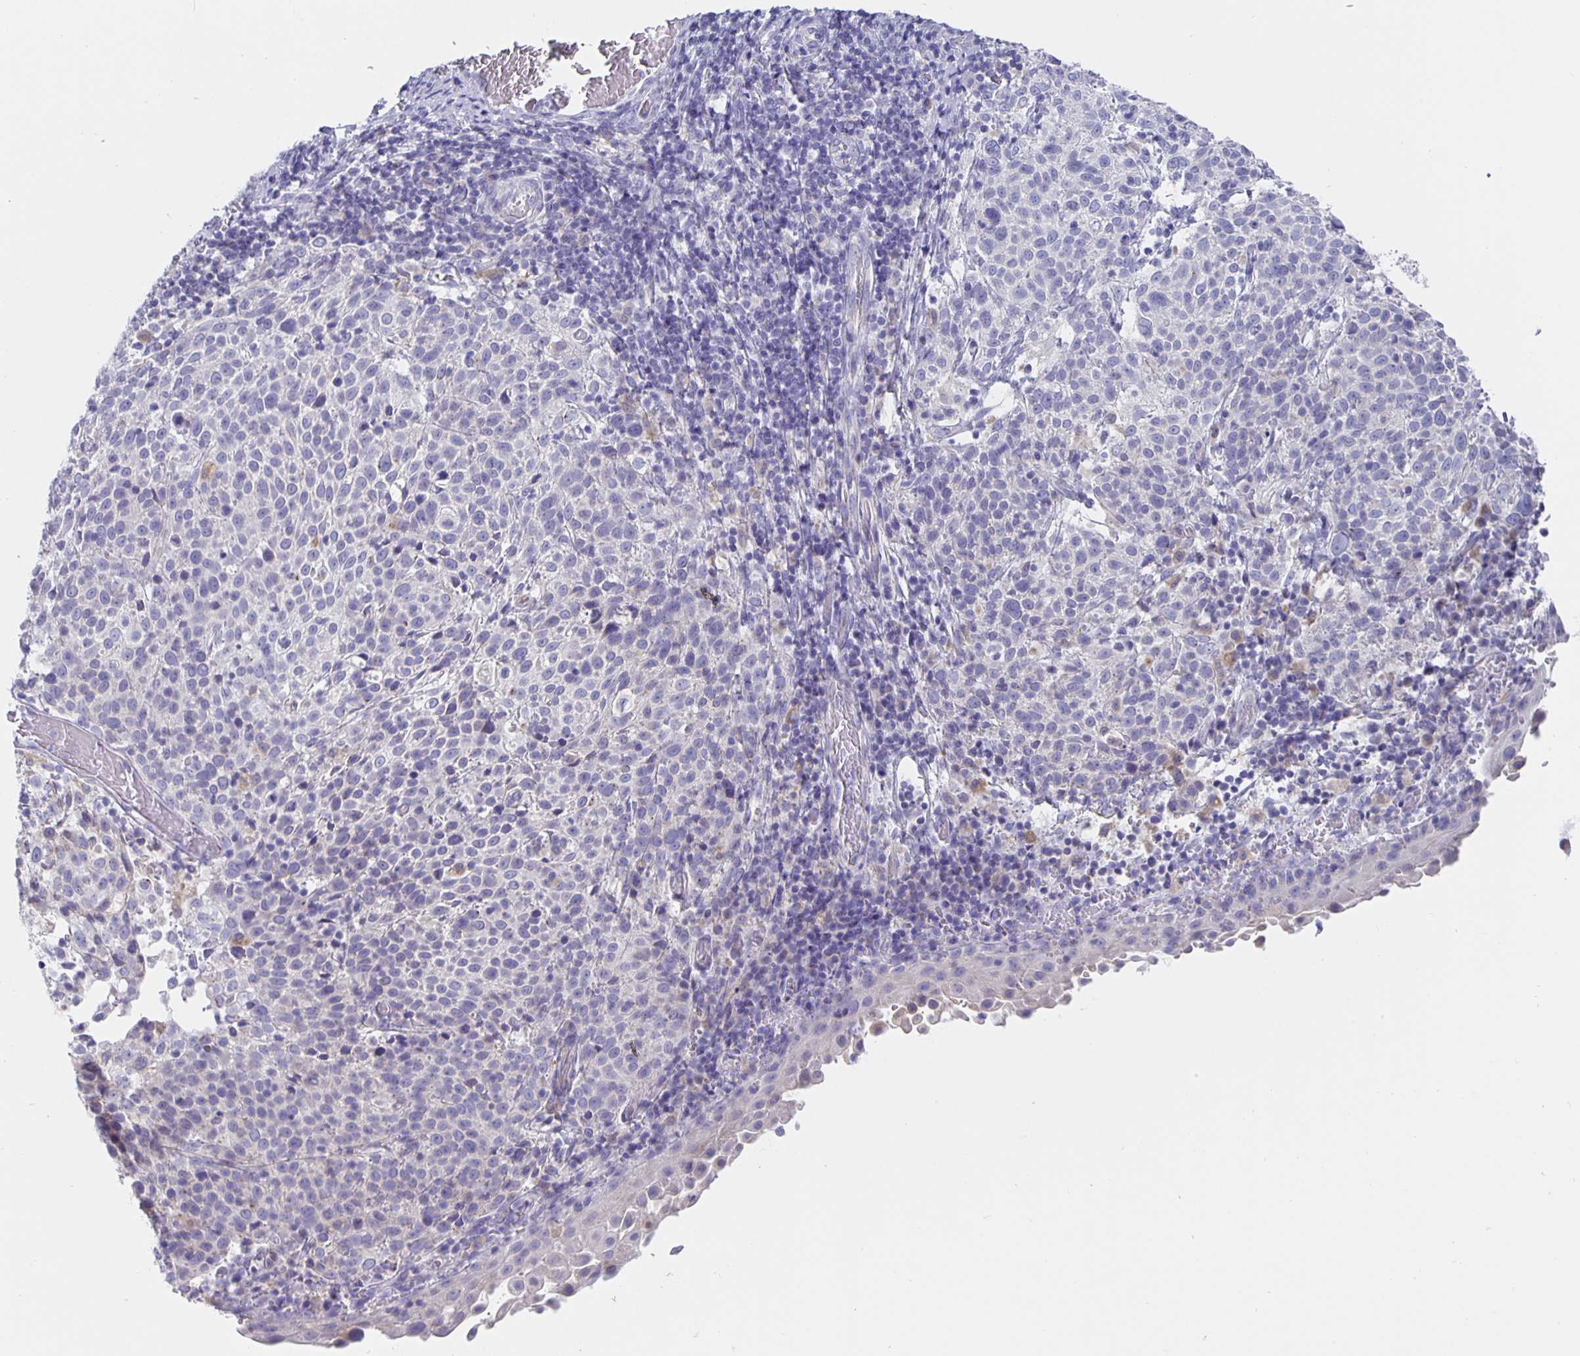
{"staining": {"intensity": "negative", "quantity": "none", "location": "none"}, "tissue": "cervical cancer", "cell_type": "Tumor cells", "image_type": "cancer", "snomed": [{"axis": "morphology", "description": "Squamous cell carcinoma, NOS"}, {"axis": "topography", "description": "Cervix"}], "caption": "This is an immunohistochemistry micrograph of human cervical cancer (squamous cell carcinoma). There is no positivity in tumor cells.", "gene": "CFAP74", "patient": {"sex": "female", "age": 61}}